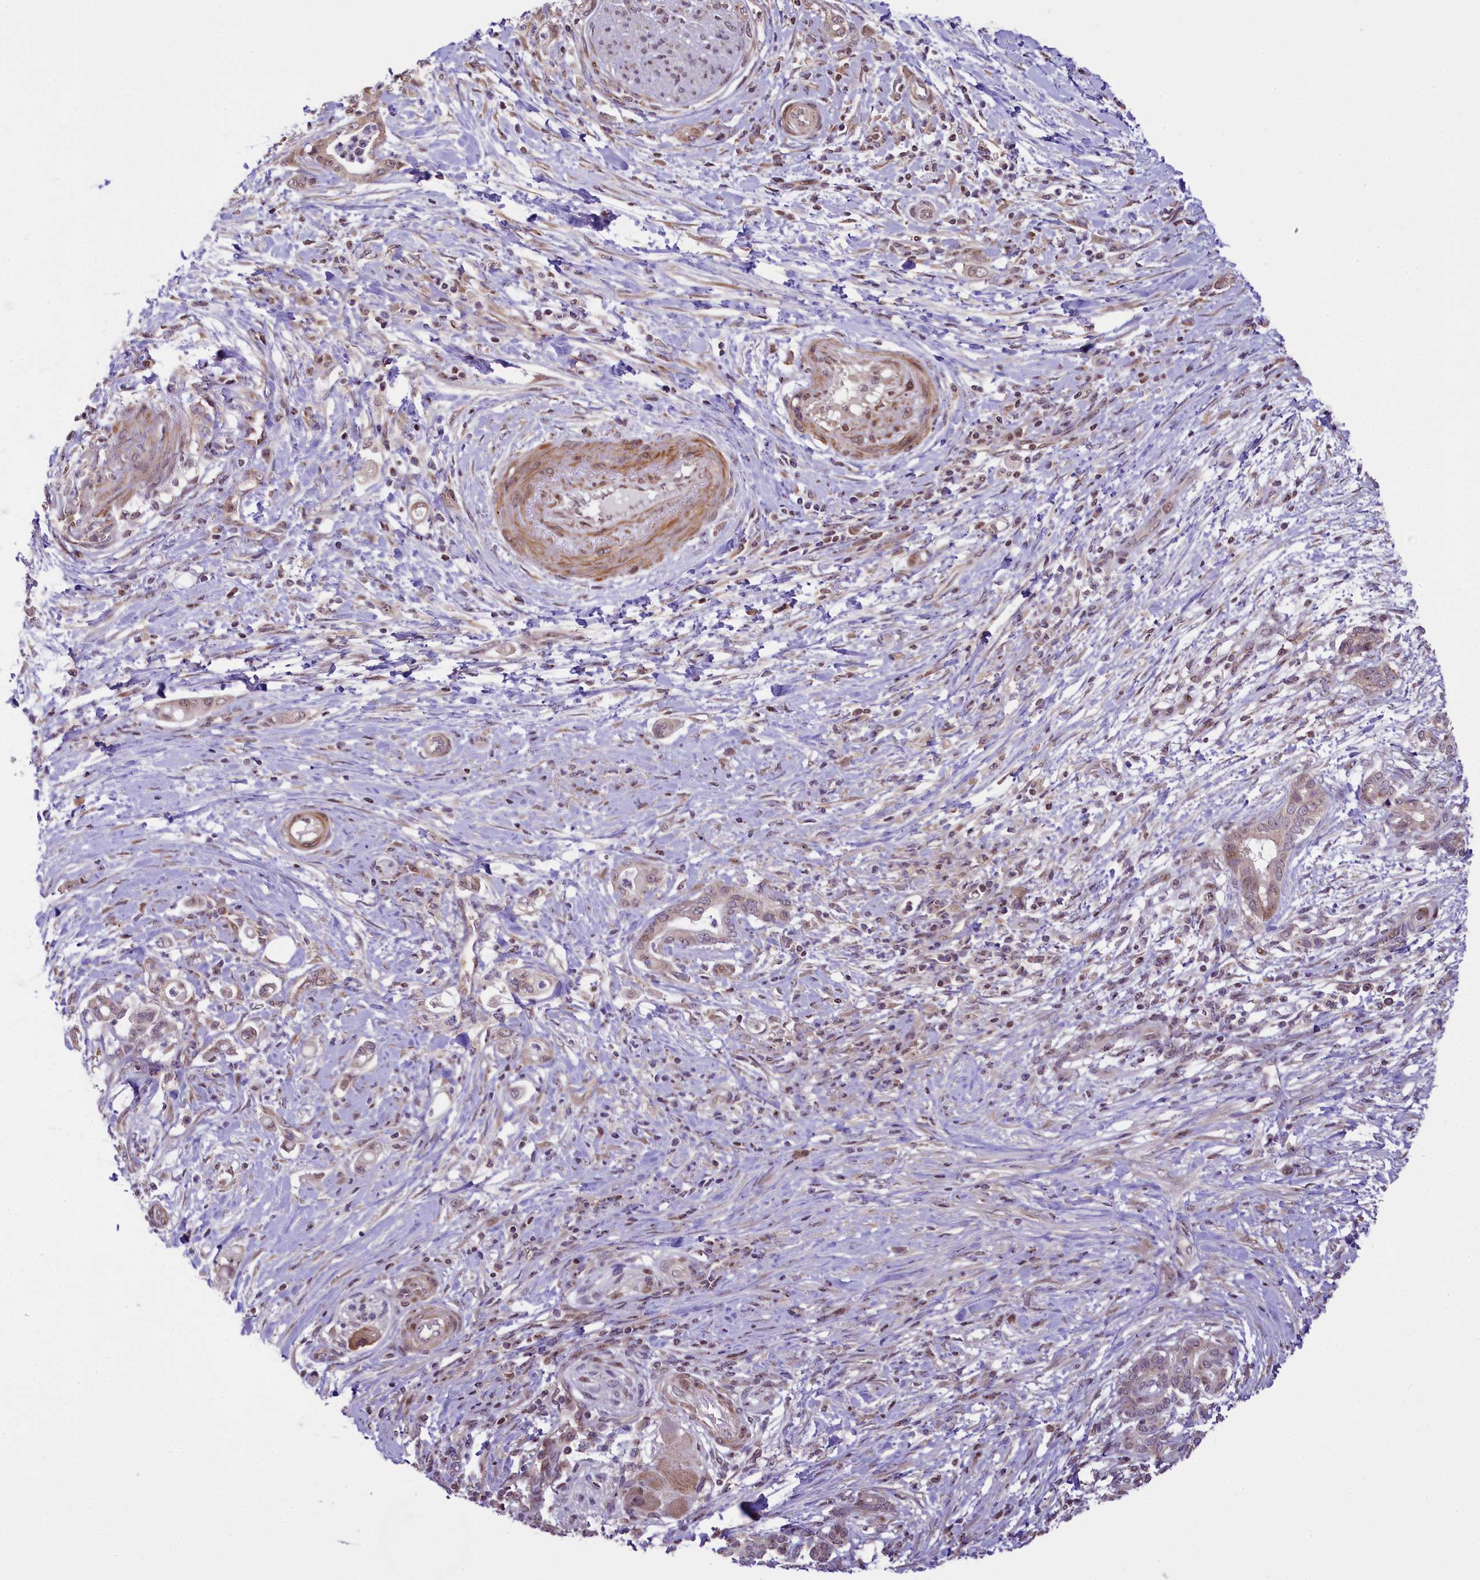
{"staining": {"intensity": "negative", "quantity": "none", "location": "none"}, "tissue": "pancreatic cancer", "cell_type": "Tumor cells", "image_type": "cancer", "snomed": [{"axis": "morphology", "description": "Adenocarcinoma, NOS"}, {"axis": "topography", "description": "Pancreas"}], "caption": "A photomicrograph of human pancreatic cancer is negative for staining in tumor cells.", "gene": "RBBP8", "patient": {"sex": "female", "age": 55}}